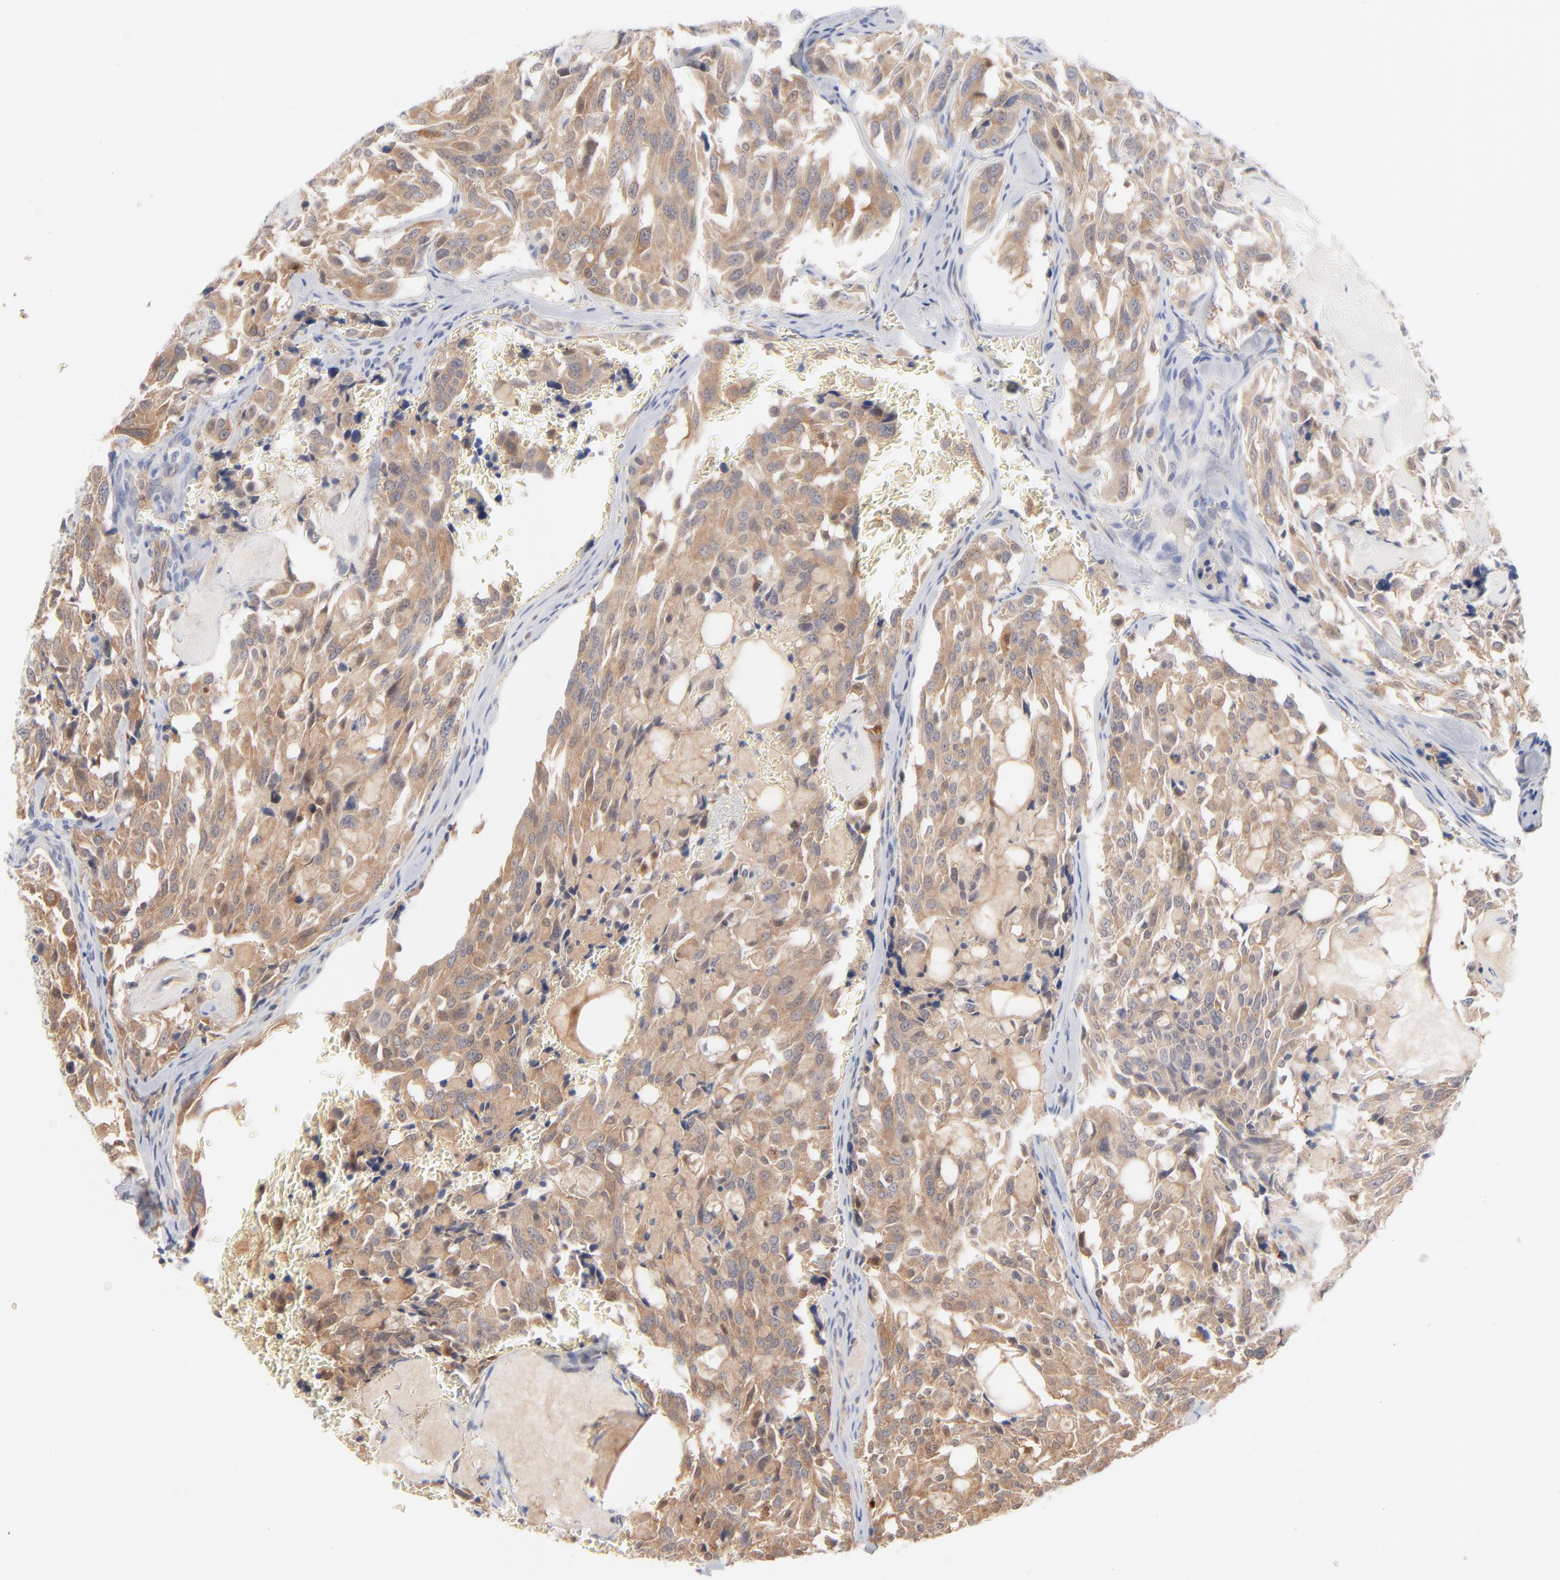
{"staining": {"intensity": "weak", "quantity": ">75%", "location": "cytoplasmic/membranous"}, "tissue": "thyroid cancer", "cell_type": "Tumor cells", "image_type": "cancer", "snomed": [{"axis": "morphology", "description": "Carcinoma, NOS"}, {"axis": "morphology", "description": "Carcinoid, malignant, NOS"}, {"axis": "topography", "description": "Thyroid gland"}], "caption": "Protein staining of thyroid cancer (carcinoid (malignant)) tissue reveals weak cytoplasmic/membranous staining in approximately >75% of tumor cells. (Stains: DAB in brown, nuclei in blue, Microscopy: brightfield microscopy at high magnification).", "gene": "ARRB1", "patient": {"sex": "male", "age": 33}}